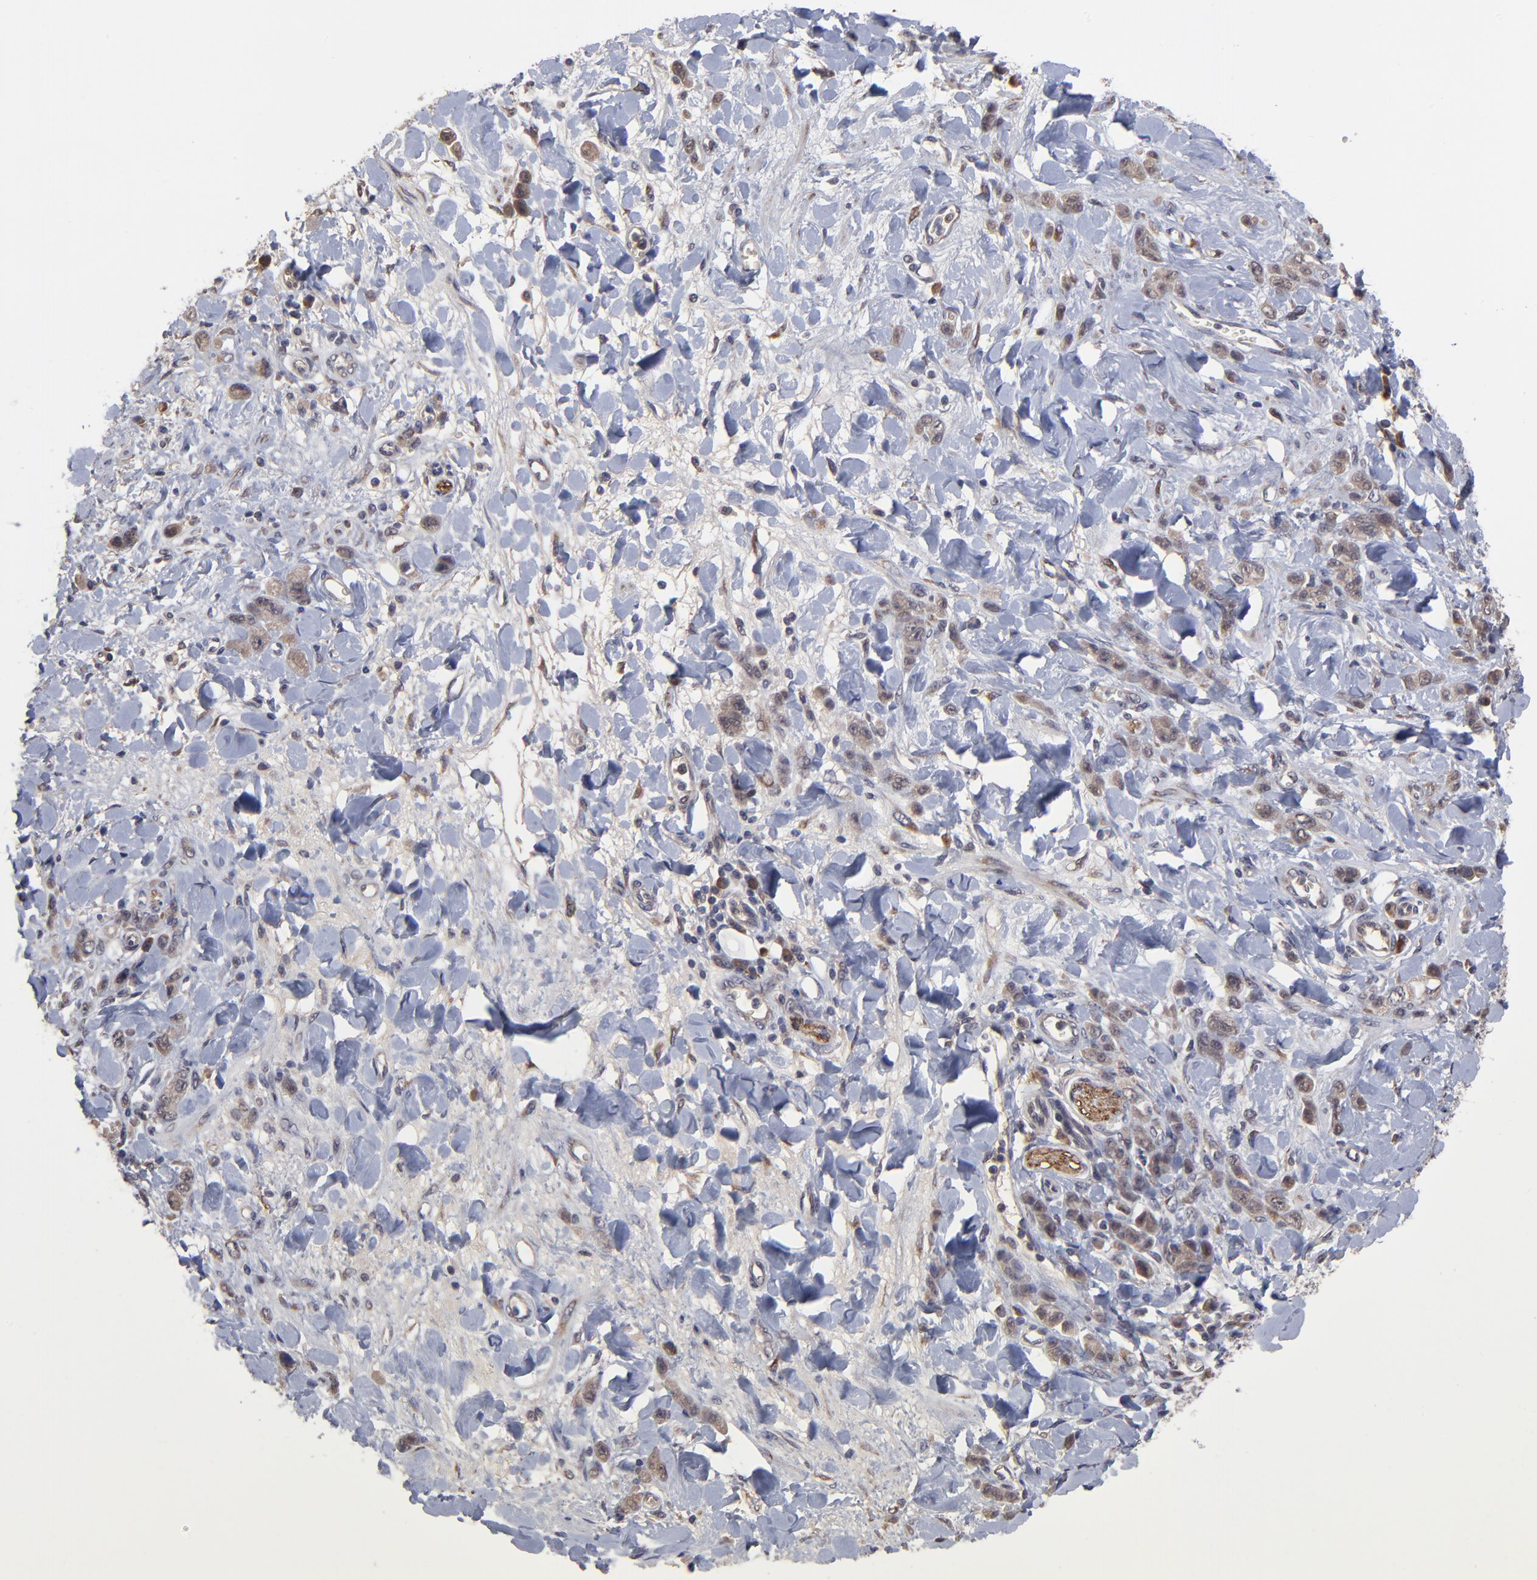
{"staining": {"intensity": "moderate", "quantity": ">75%", "location": "cytoplasmic/membranous"}, "tissue": "stomach cancer", "cell_type": "Tumor cells", "image_type": "cancer", "snomed": [{"axis": "morphology", "description": "Normal tissue, NOS"}, {"axis": "morphology", "description": "Adenocarcinoma, NOS"}, {"axis": "topography", "description": "Stomach"}], "caption": "Immunohistochemistry micrograph of neoplastic tissue: stomach adenocarcinoma stained using immunohistochemistry shows medium levels of moderate protein expression localized specifically in the cytoplasmic/membranous of tumor cells, appearing as a cytoplasmic/membranous brown color.", "gene": "CHL1", "patient": {"sex": "male", "age": 82}}